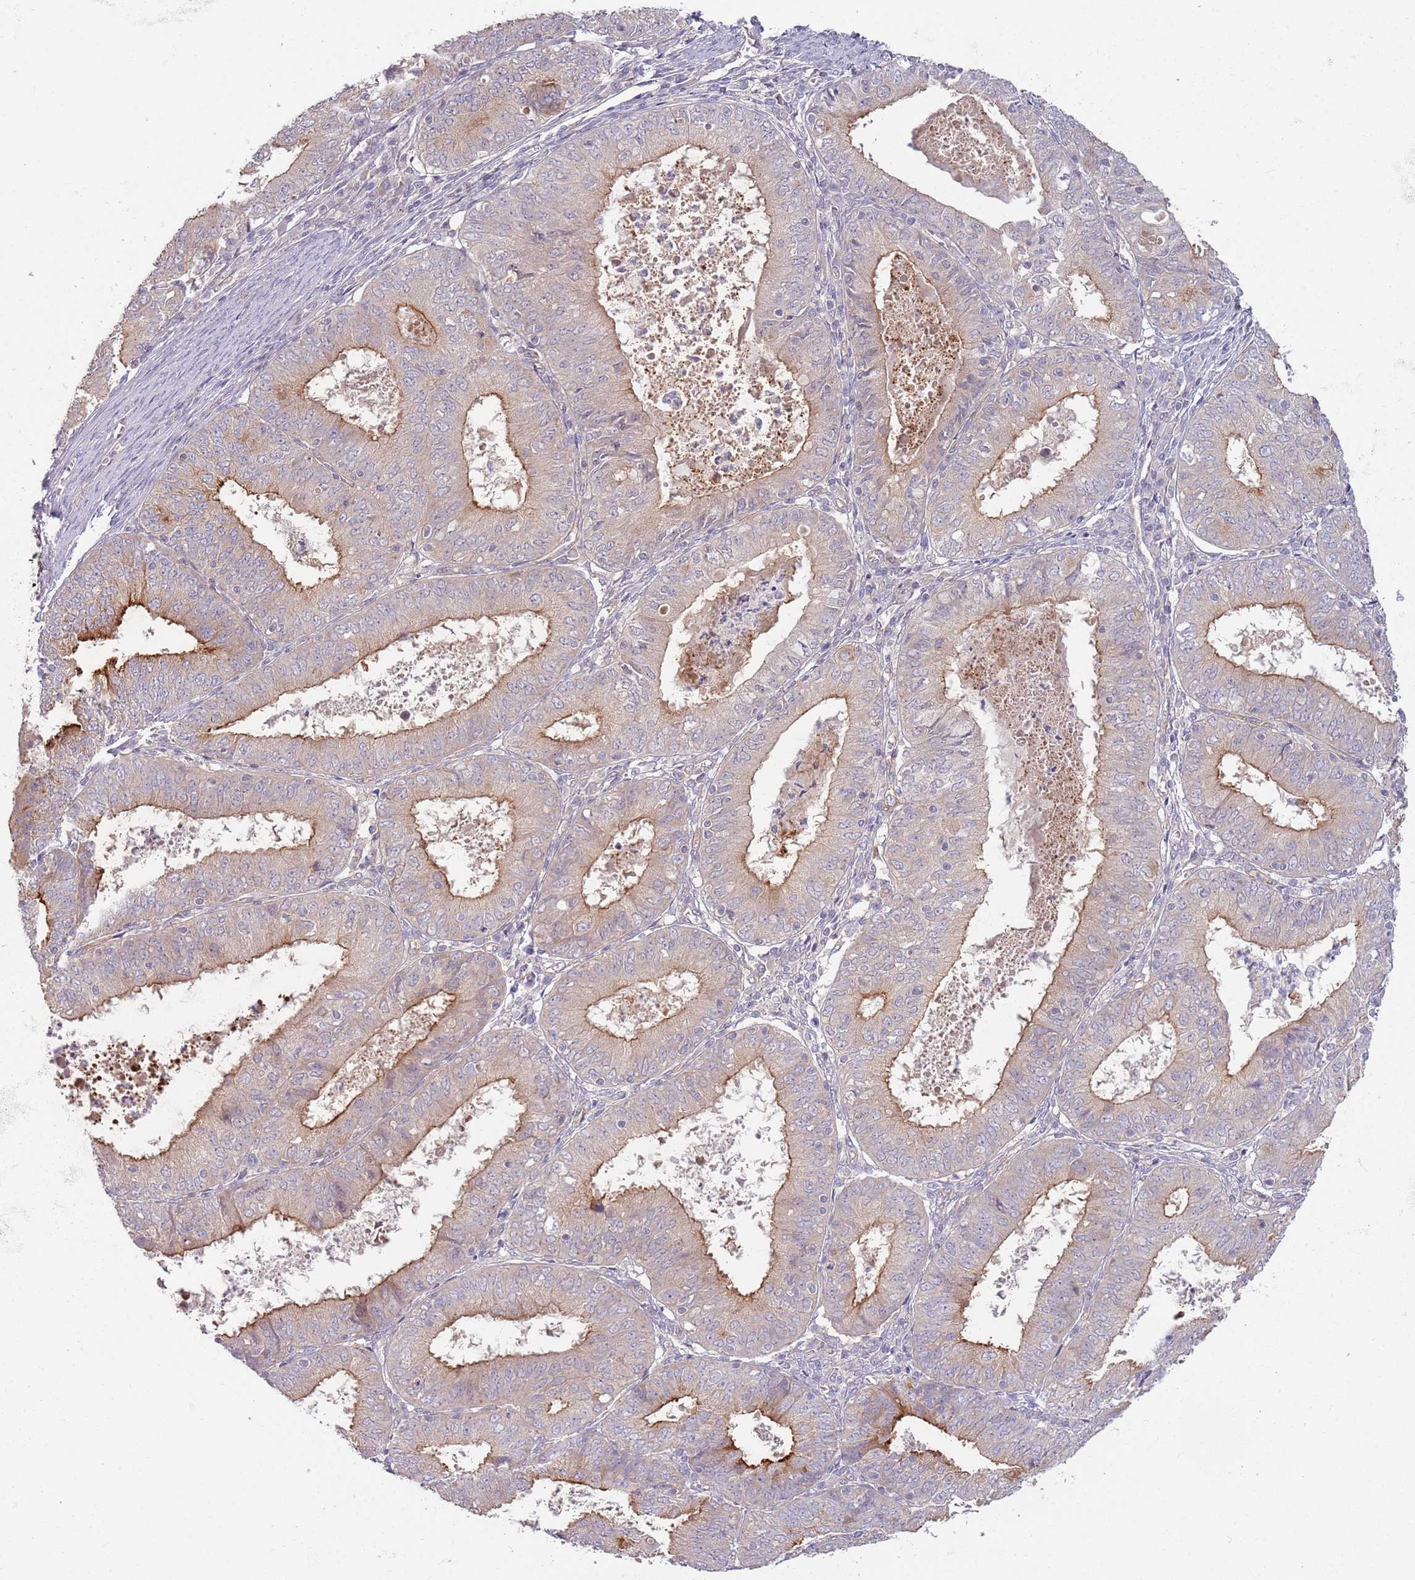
{"staining": {"intensity": "moderate", "quantity": "25%-75%", "location": "cytoplasmic/membranous"}, "tissue": "endometrial cancer", "cell_type": "Tumor cells", "image_type": "cancer", "snomed": [{"axis": "morphology", "description": "Adenocarcinoma, NOS"}, {"axis": "topography", "description": "Endometrium"}], "caption": "Endometrial adenocarcinoma stained with a brown dye exhibits moderate cytoplasmic/membranous positive staining in approximately 25%-75% of tumor cells.", "gene": "SAV1", "patient": {"sex": "female", "age": 57}}